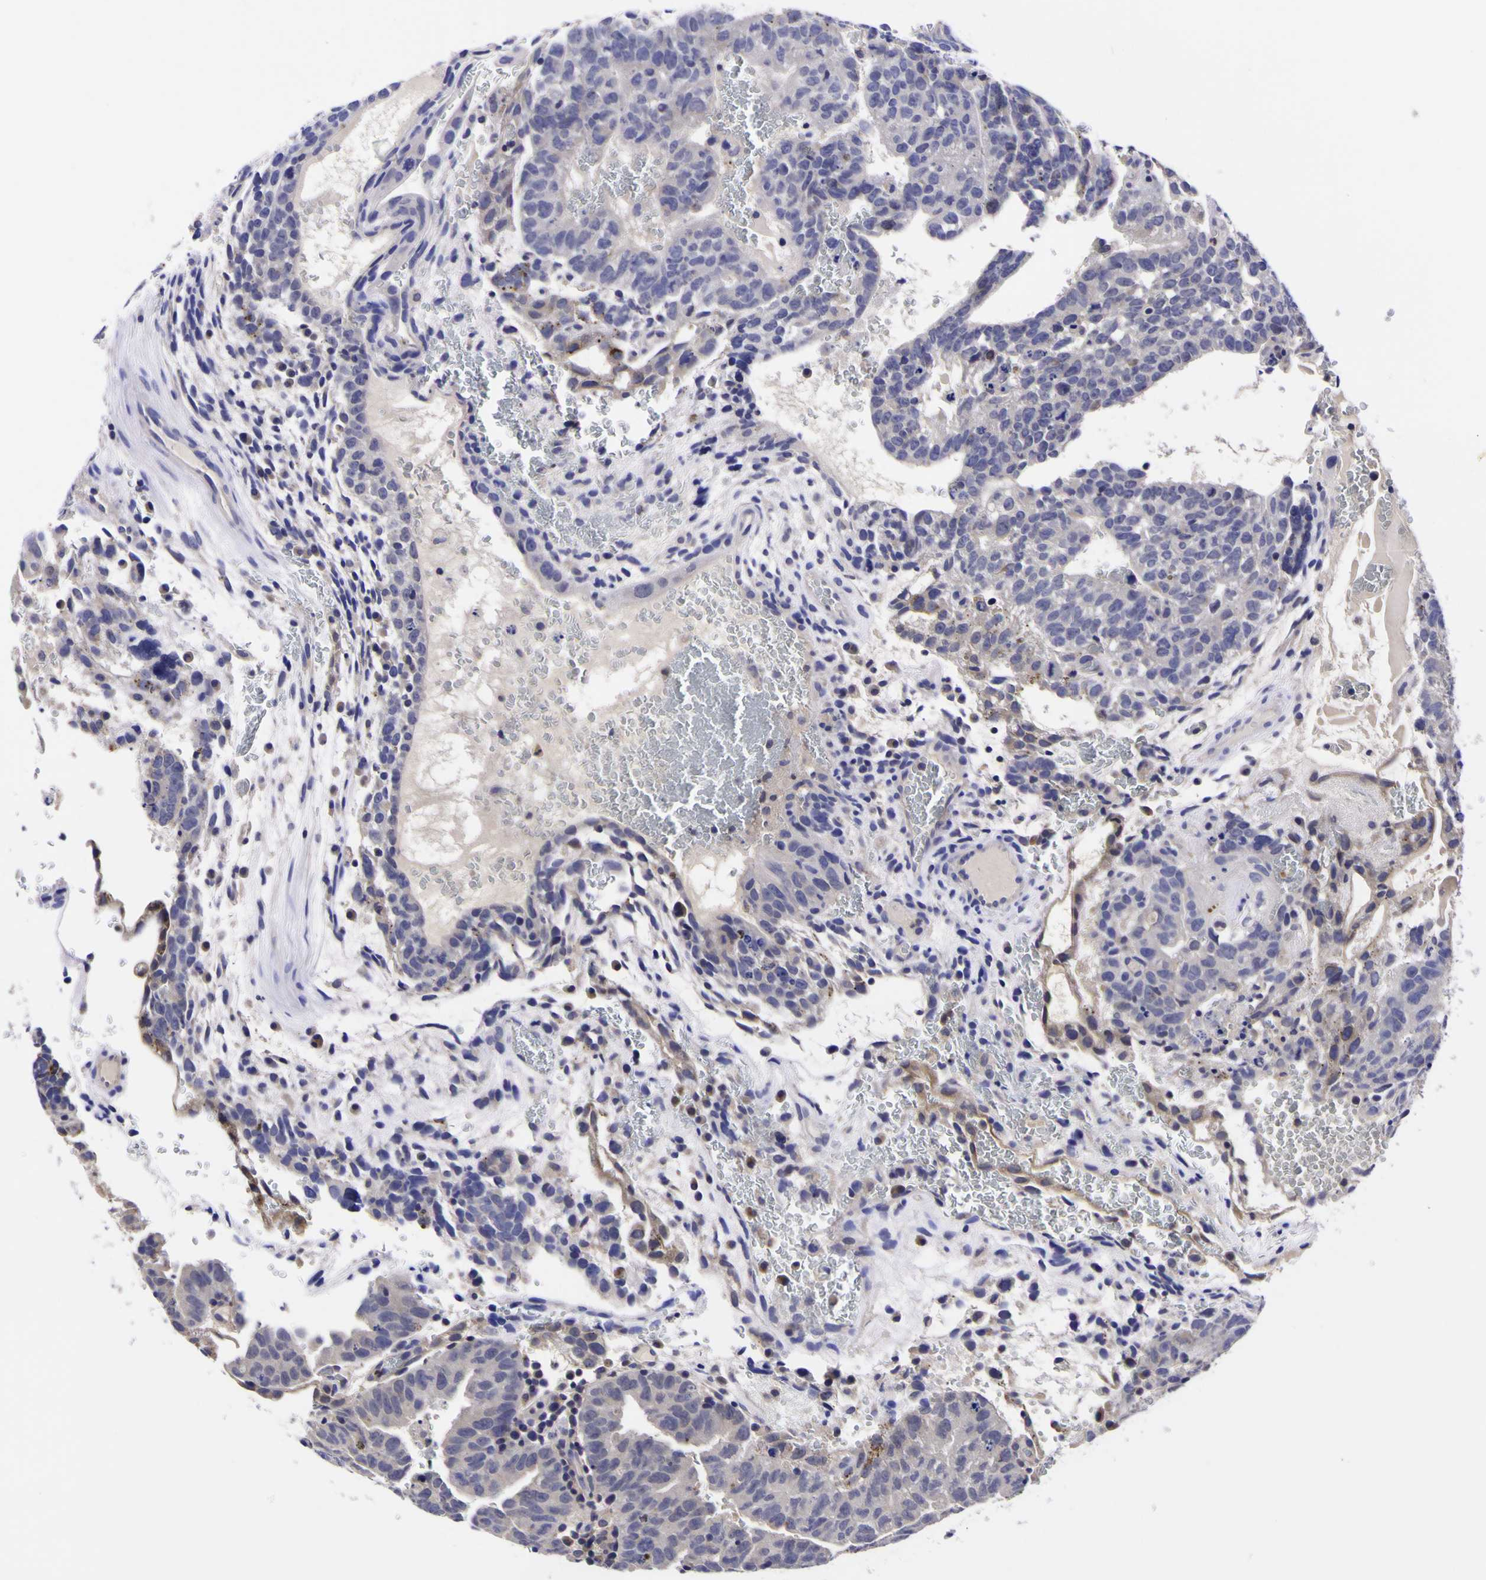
{"staining": {"intensity": "negative", "quantity": "none", "location": "none"}, "tissue": "testis cancer", "cell_type": "Tumor cells", "image_type": "cancer", "snomed": [{"axis": "morphology", "description": "Seminoma, NOS"}, {"axis": "morphology", "description": "Carcinoma, Embryonal, NOS"}, {"axis": "topography", "description": "Testis"}], "caption": "This photomicrograph is of testis seminoma stained with IHC to label a protein in brown with the nuclei are counter-stained blue. There is no expression in tumor cells. (Stains: DAB (3,3'-diaminobenzidine) IHC with hematoxylin counter stain, Microscopy: brightfield microscopy at high magnification).", "gene": "MAPK14", "patient": {"sex": "male", "age": 52}}